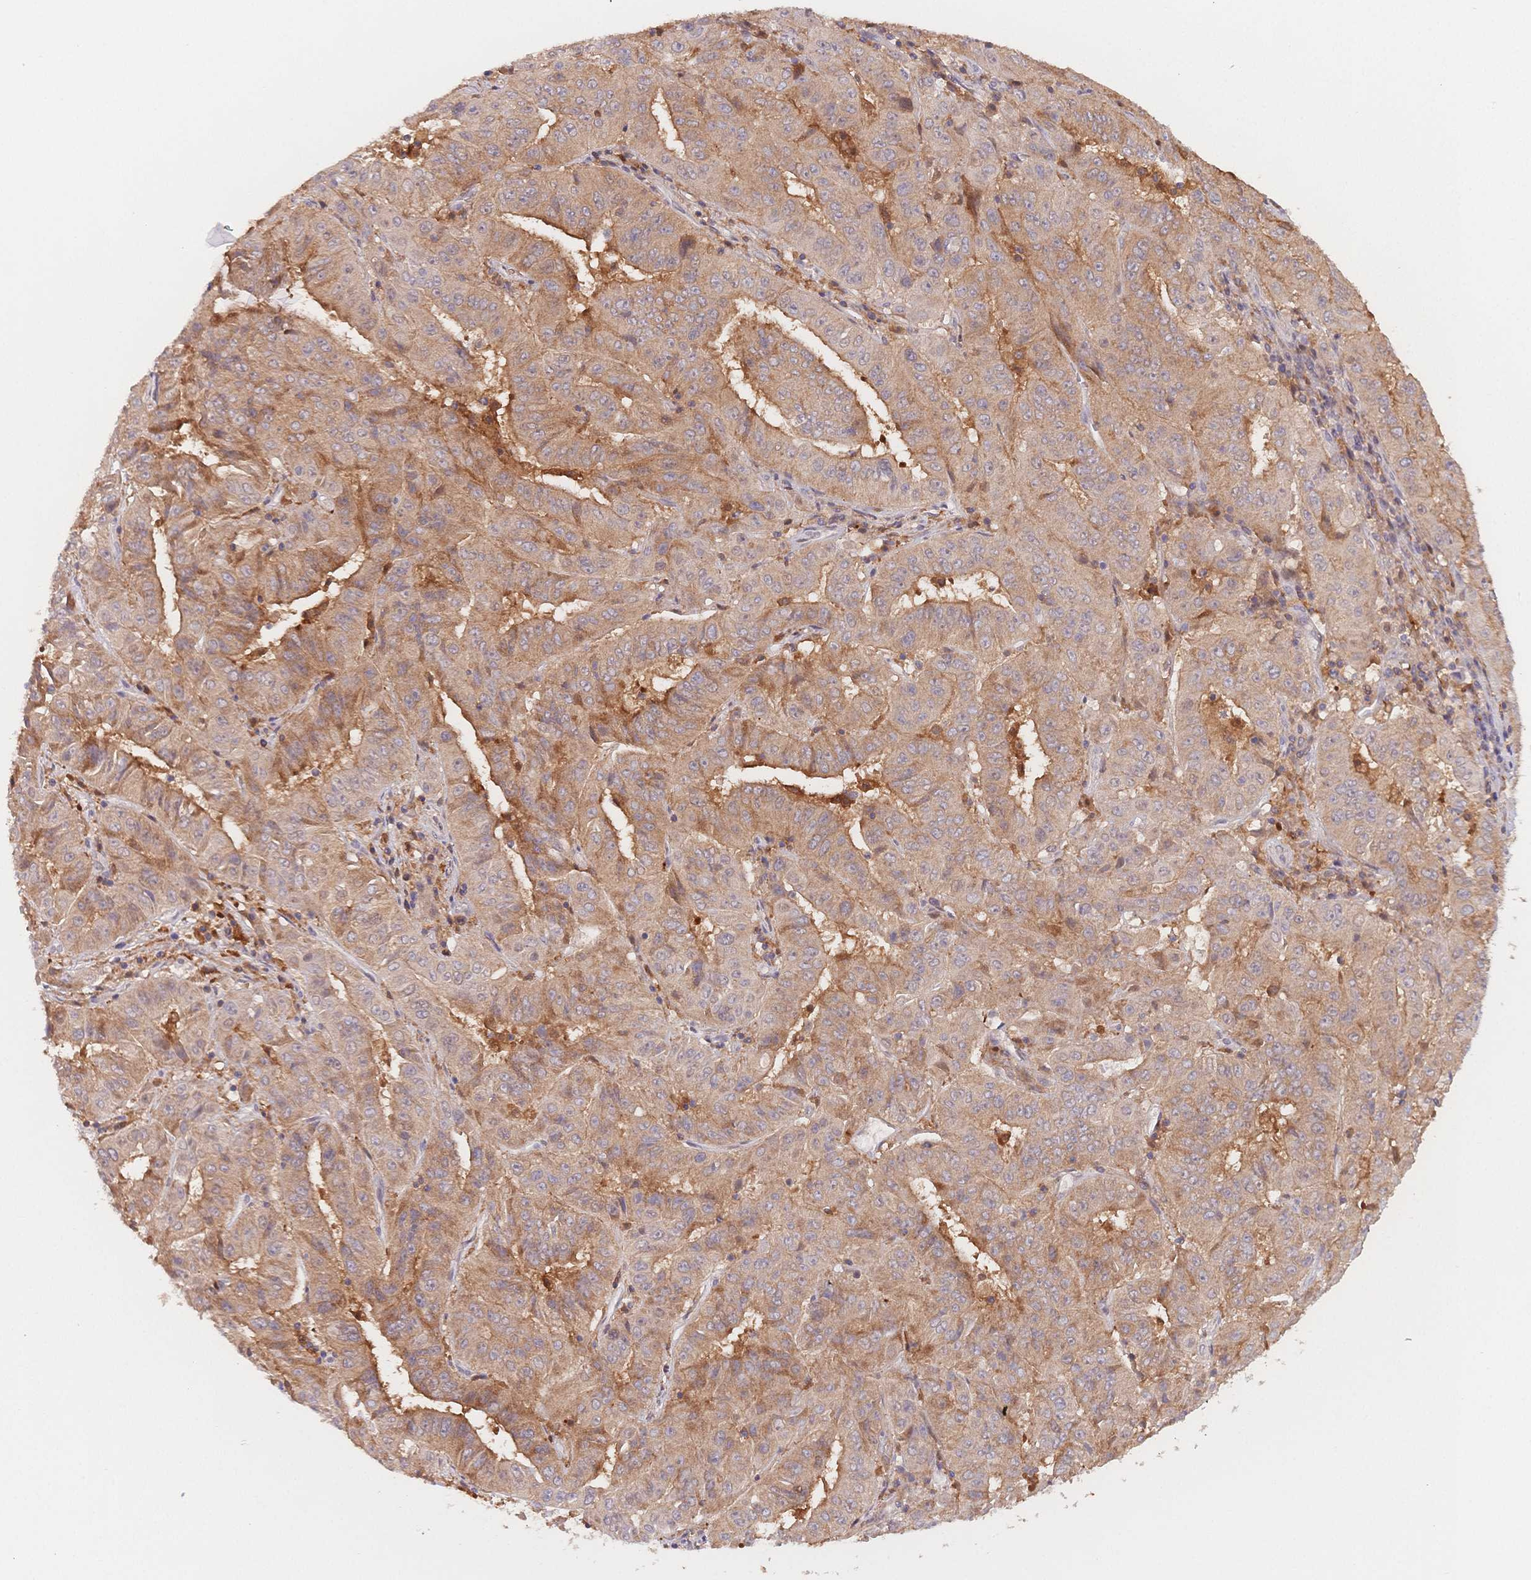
{"staining": {"intensity": "moderate", "quantity": "25%-75%", "location": "cytoplasmic/membranous"}, "tissue": "pancreatic cancer", "cell_type": "Tumor cells", "image_type": "cancer", "snomed": [{"axis": "morphology", "description": "Adenocarcinoma, NOS"}, {"axis": "topography", "description": "Pancreas"}], "caption": "A brown stain shows moderate cytoplasmic/membranous positivity of a protein in human pancreatic cancer tumor cells. Using DAB (brown) and hematoxylin (blue) stains, captured at high magnification using brightfield microscopy.", "gene": "C12orf75", "patient": {"sex": "male", "age": 63}}